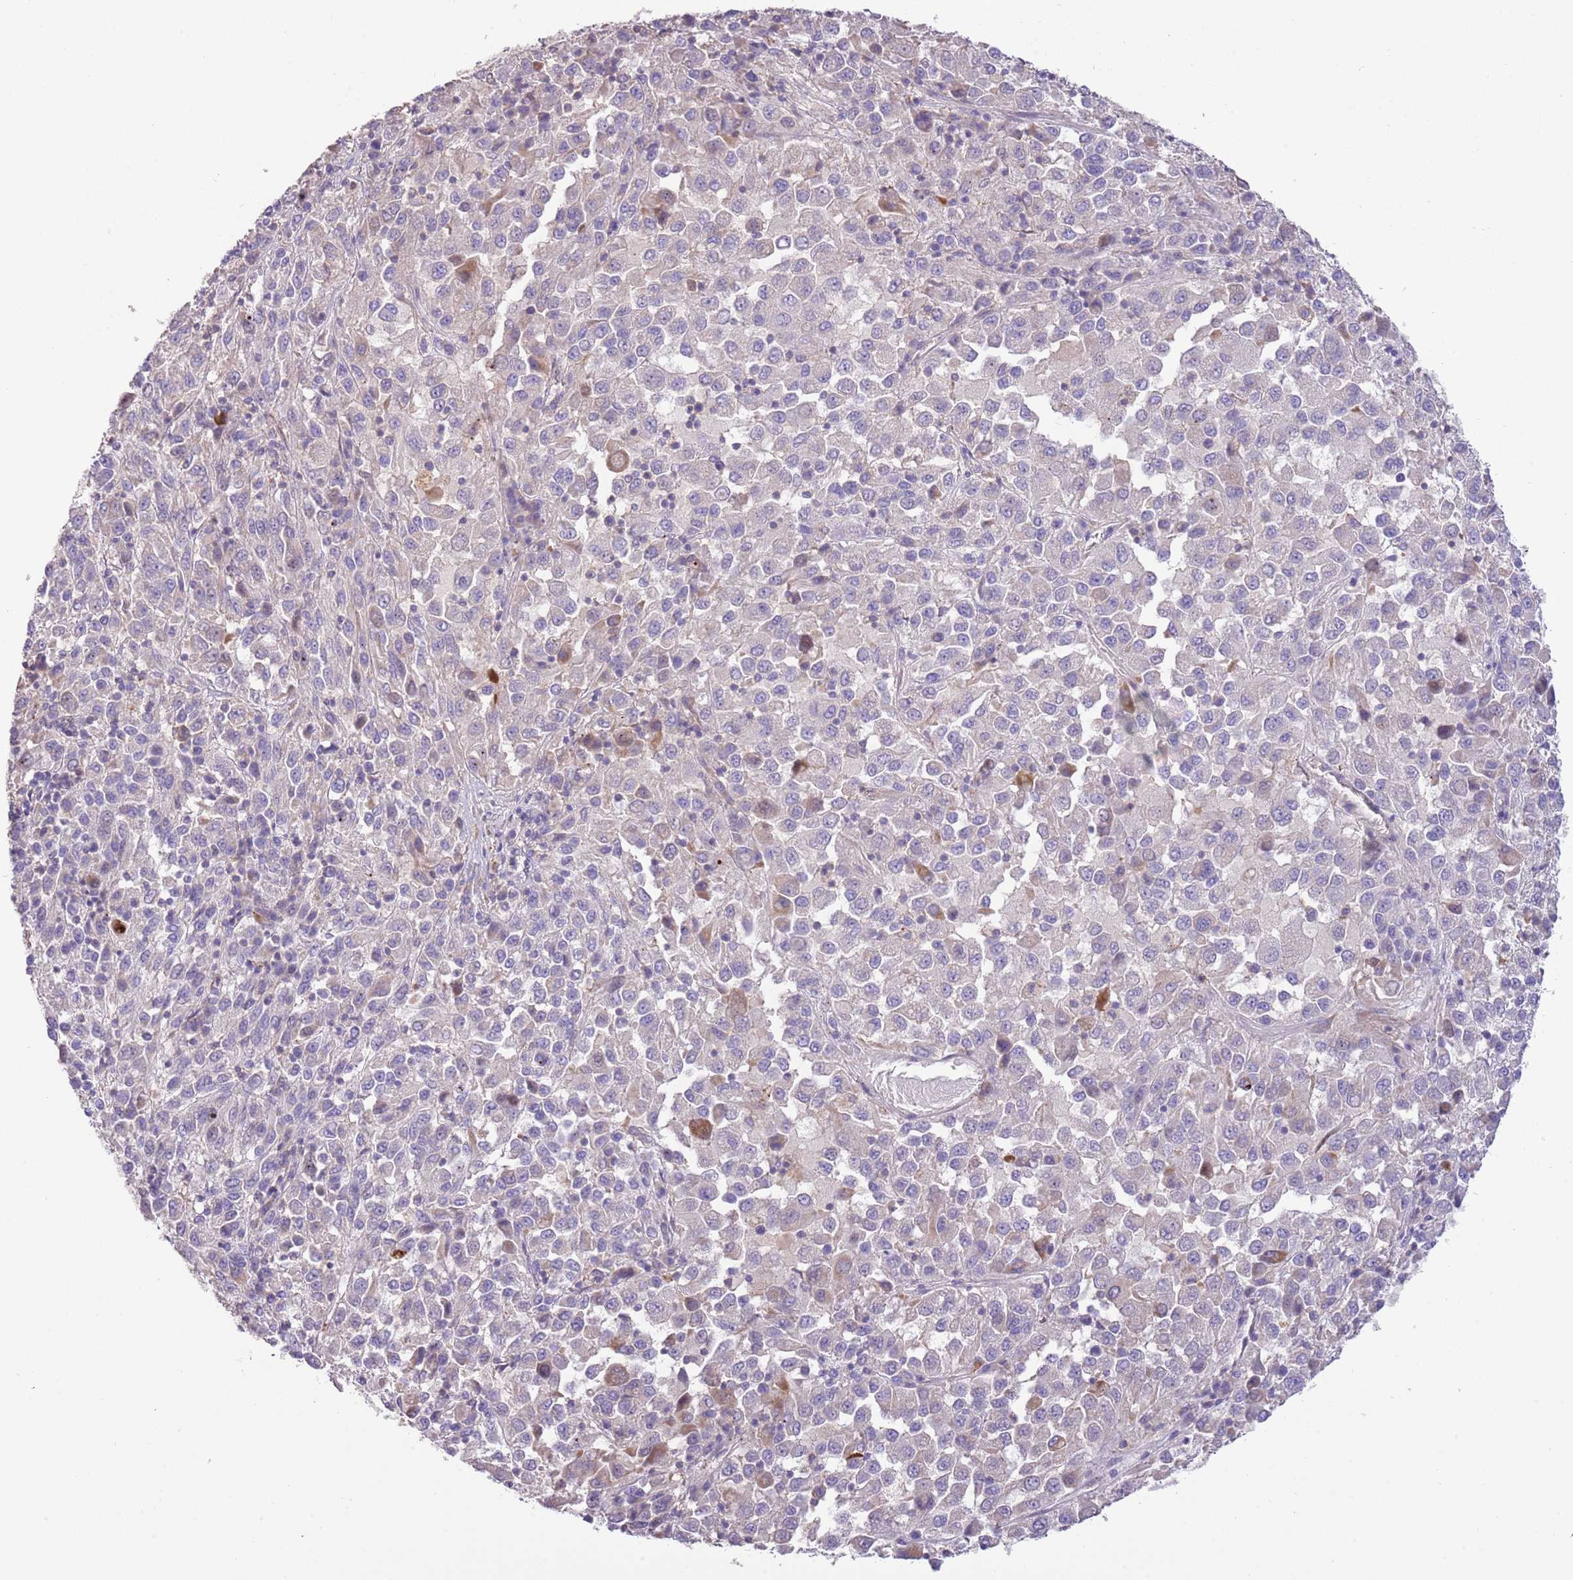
{"staining": {"intensity": "negative", "quantity": "none", "location": "none"}, "tissue": "melanoma", "cell_type": "Tumor cells", "image_type": "cancer", "snomed": [{"axis": "morphology", "description": "Malignant melanoma, Metastatic site"}, {"axis": "topography", "description": "Lung"}], "caption": "High power microscopy histopathology image of an immunohistochemistry micrograph of malignant melanoma (metastatic site), revealing no significant staining in tumor cells.", "gene": "SFTPA1", "patient": {"sex": "male", "age": 64}}